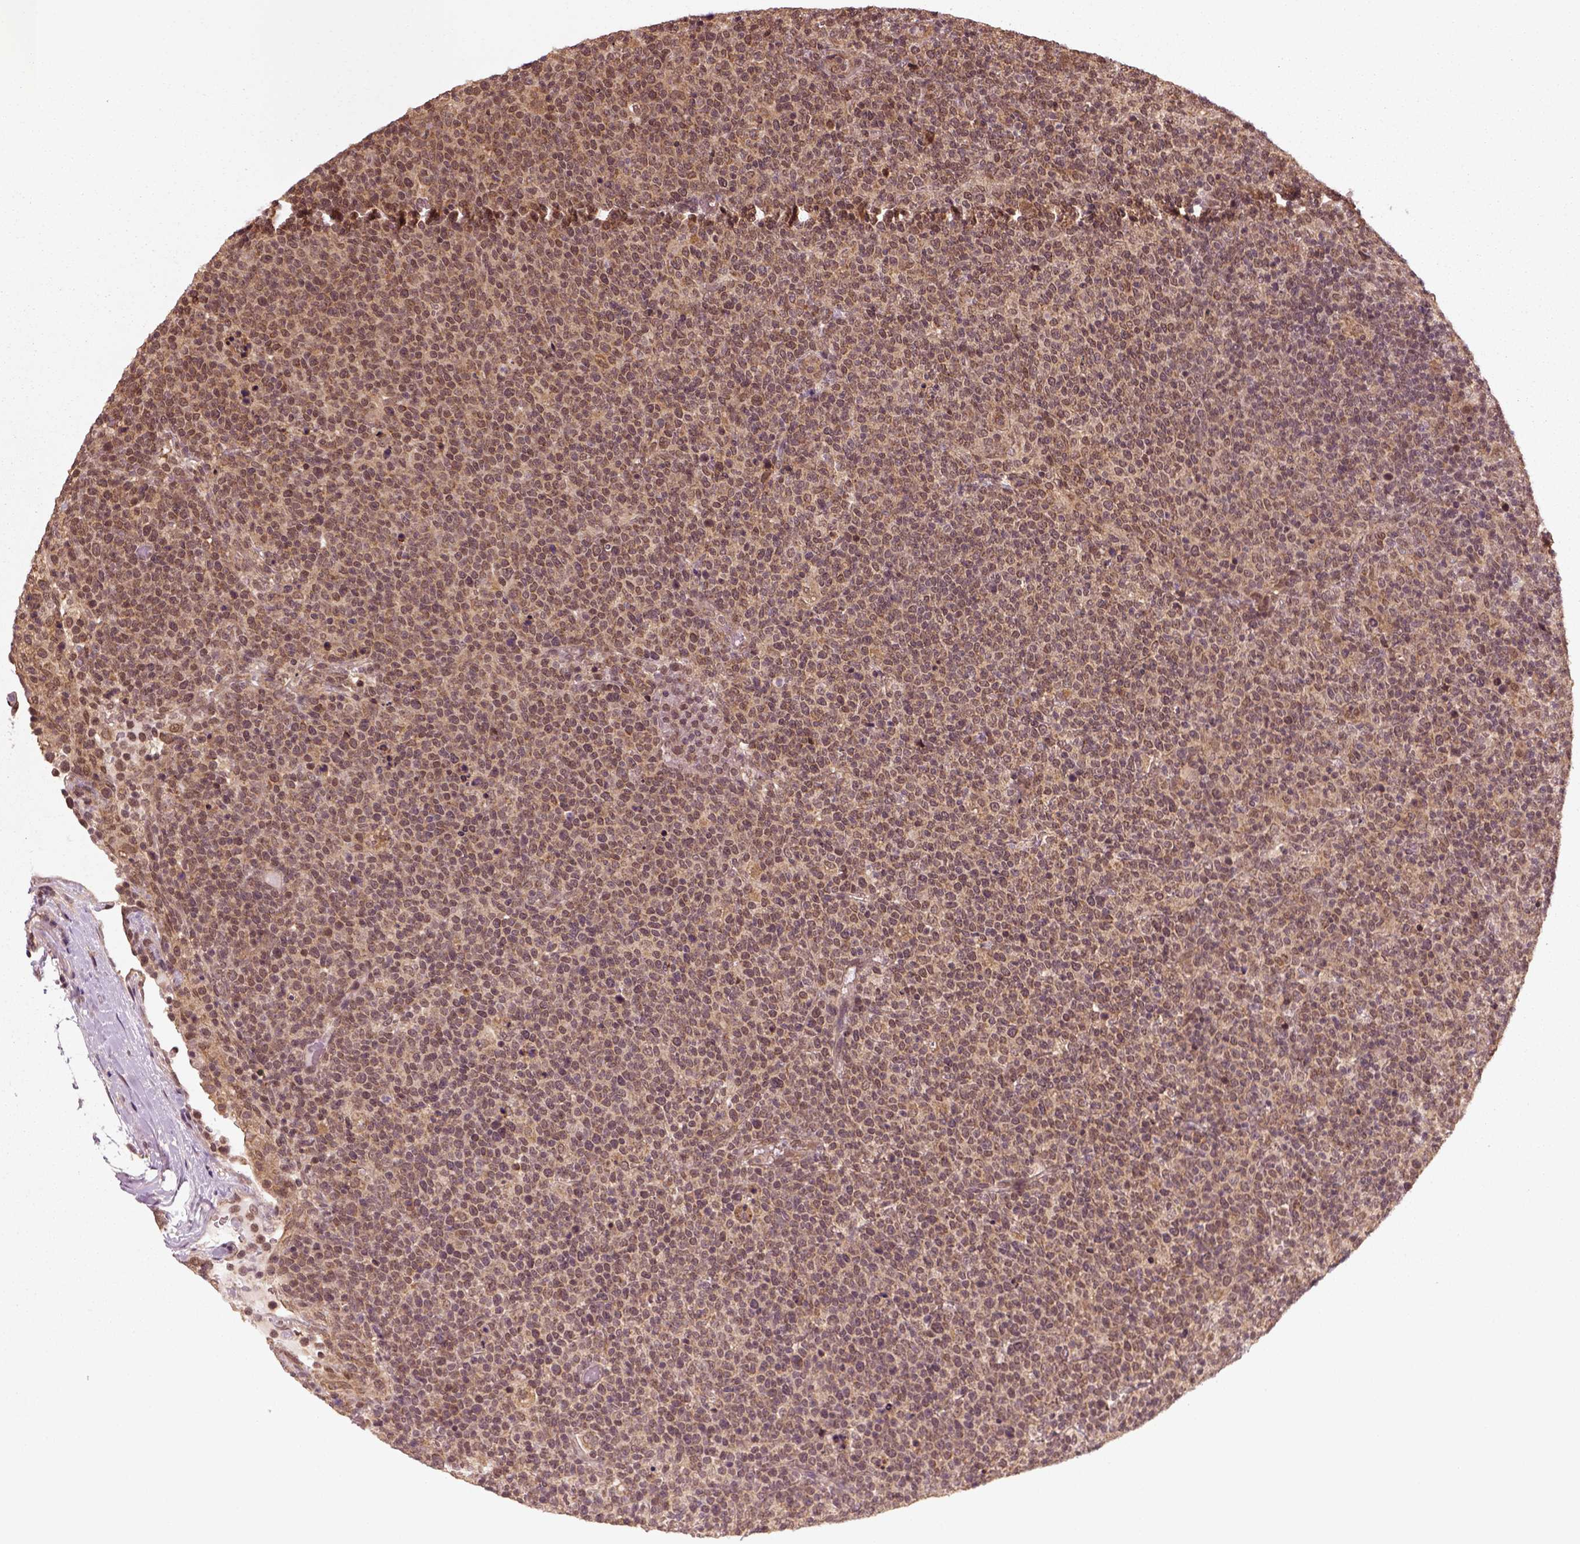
{"staining": {"intensity": "moderate", "quantity": ">75%", "location": "cytoplasmic/membranous"}, "tissue": "lymphoma", "cell_type": "Tumor cells", "image_type": "cancer", "snomed": [{"axis": "morphology", "description": "Malignant lymphoma, non-Hodgkin's type, High grade"}, {"axis": "topography", "description": "Lymph node"}], "caption": "A medium amount of moderate cytoplasmic/membranous staining is identified in approximately >75% of tumor cells in malignant lymphoma, non-Hodgkin's type (high-grade) tissue. The staining was performed using DAB (3,3'-diaminobenzidine) to visualize the protein expression in brown, while the nuclei were stained in blue with hematoxylin (Magnification: 20x).", "gene": "NUDT9", "patient": {"sex": "male", "age": 61}}